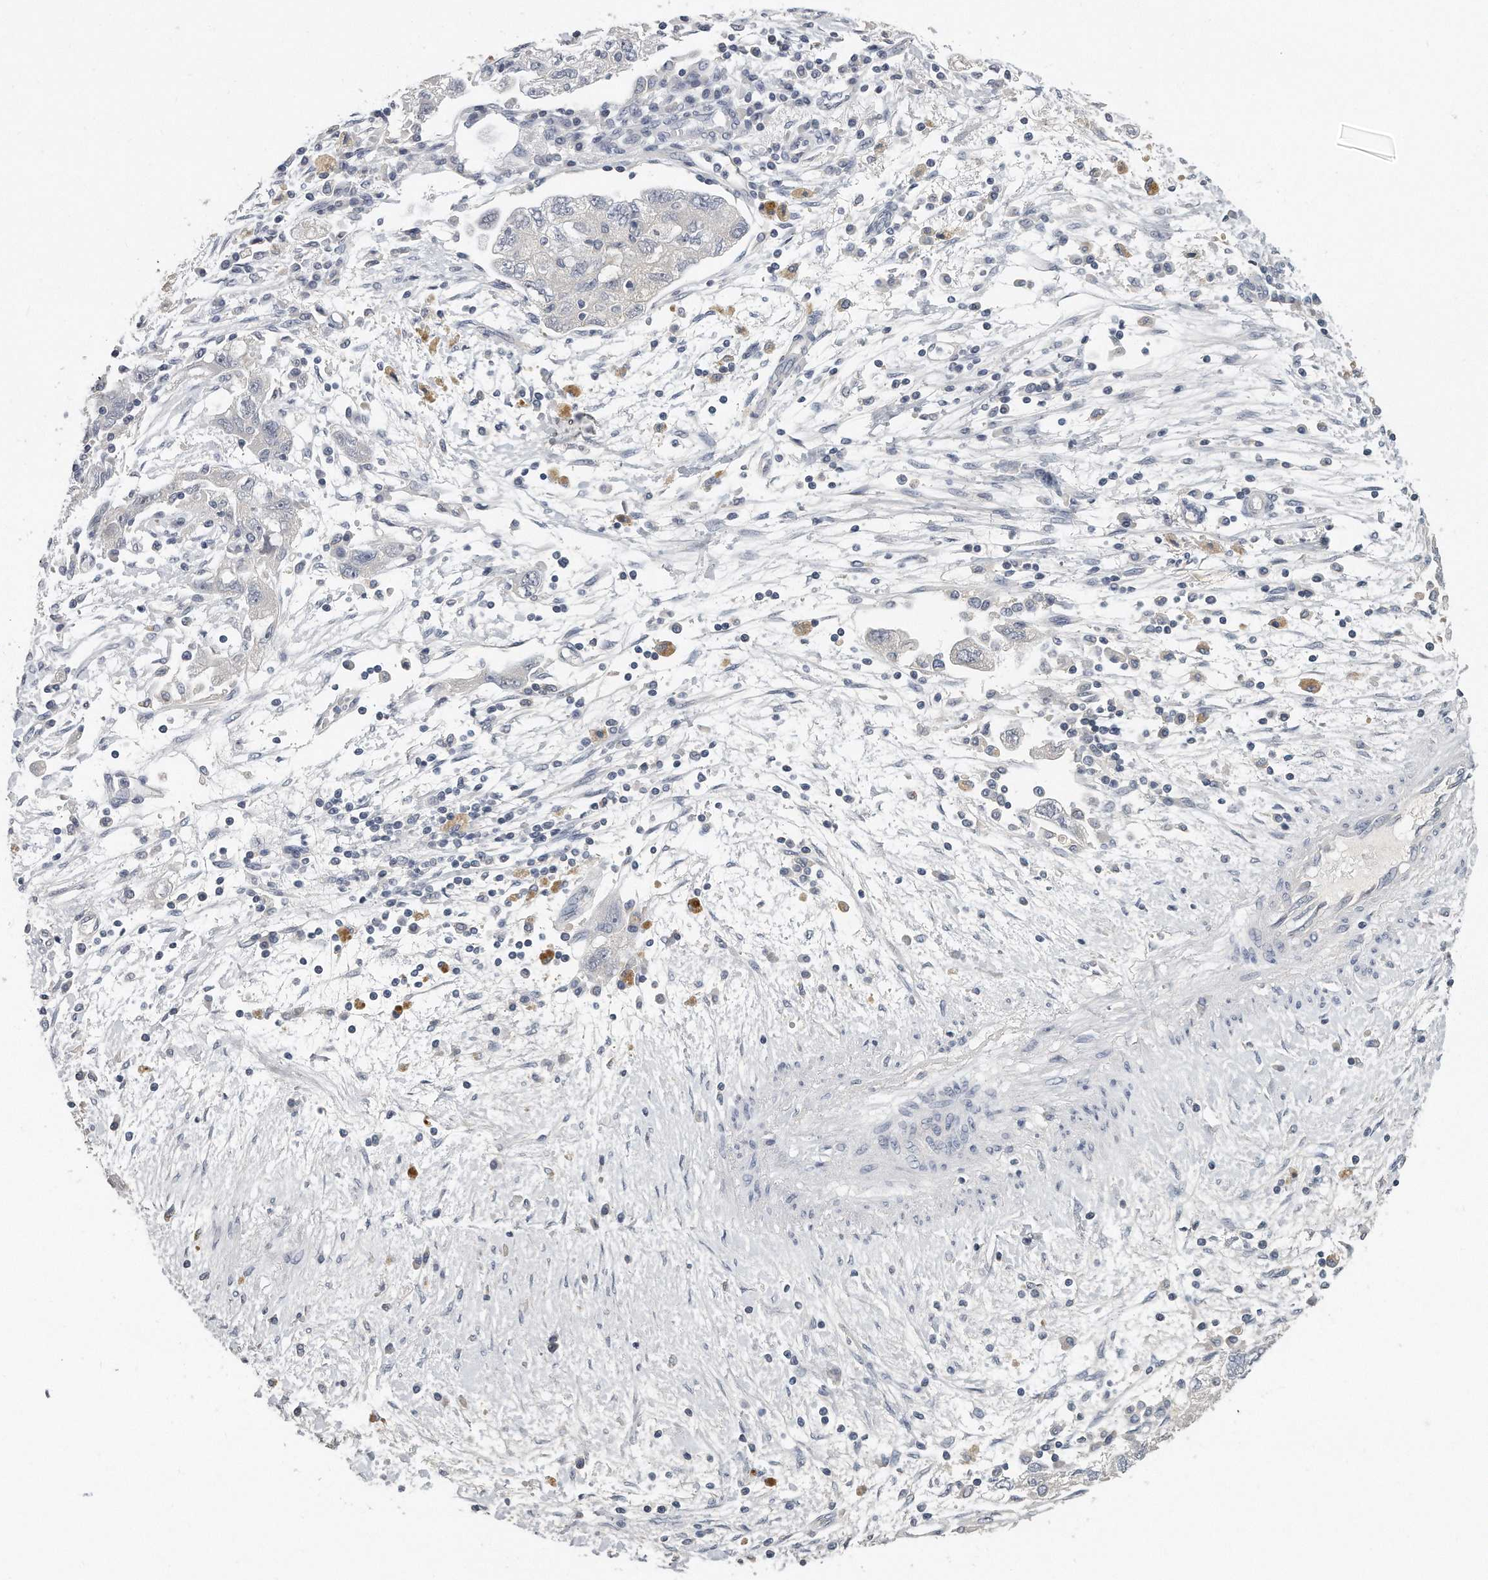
{"staining": {"intensity": "negative", "quantity": "none", "location": "none"}, "tissue": "ovarian cancer", "cell_type": "Tumor cells", "image_type": "cancer", "snomed": [{"axis": "morphology", "description": "Carcinoma, NOS"}, {"axis": "morphology", "description": "Cystadenocarcinoma, serous, NOS"}, {"axis": "topography", "description": "Ovary"}], "caption": "Immunohistochemistry of human ovarian serous cystadenocarcinoma displays no positivity in tumor cells.", "gene": "KLHL7", "patient": {"sex": "female", "age": 69}}